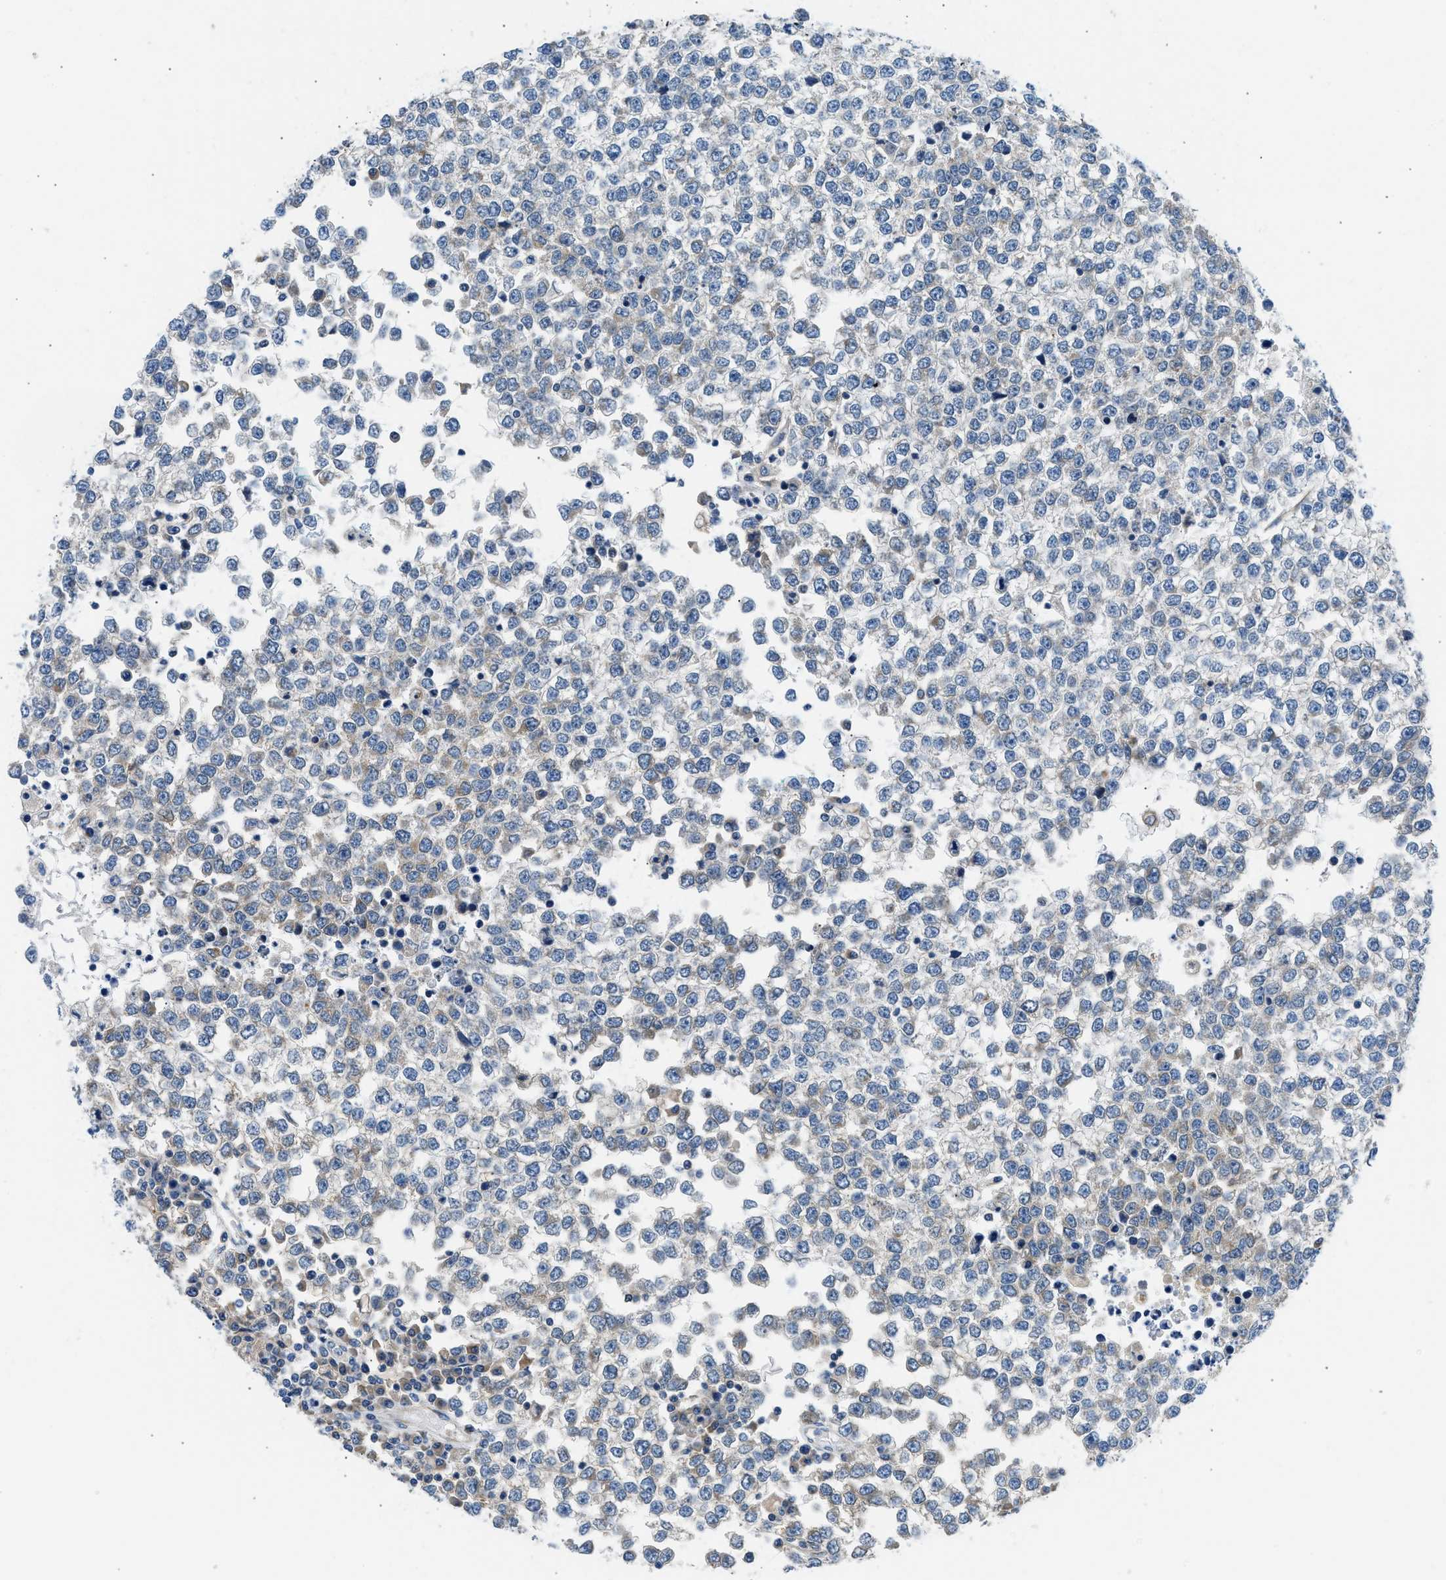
{"staining": {"intensity": "negative", "quantity": "none", "location": "none"}, "tissue": "testis cancer", "cell_type": "Tumor cells", "image_type": "cancer", "snomed": [{"axis": "morphology", "description": "Seminoma, NOS"}, {"axis": "topography", "description": "Testis"}], "caption": "Tumor cells show no significant protein expression in testis seminoma.", "gene": "BNC2", "patient": {"sex": "male", "age": 65}}